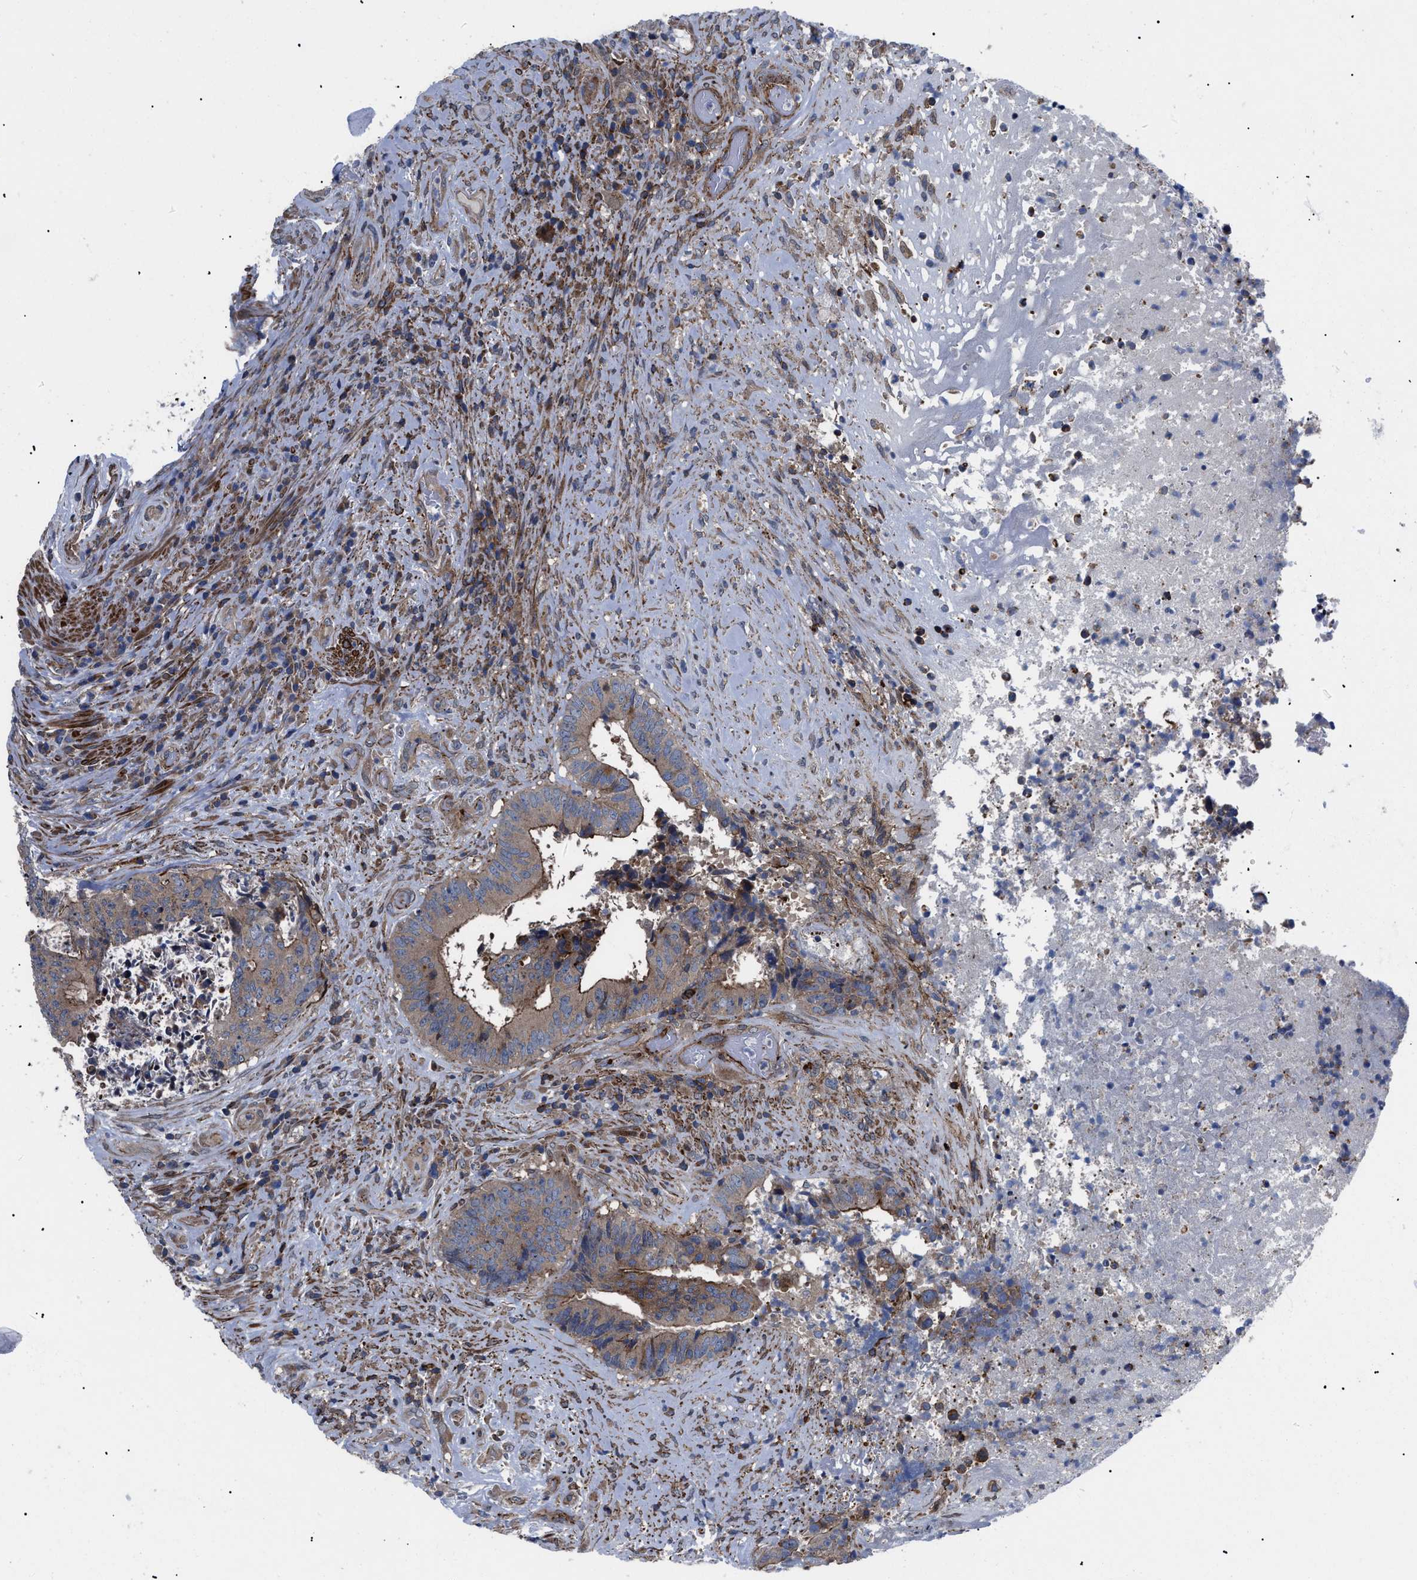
{"staining": {"intensity": "strong", "quantity": "25%-75%", "location": "cytoplasmic/membranous"}, "tissue": "colorectal cancer", "cell_type": "Tumor cells", "image_type": "cancer", "snomed": [{"axis": "morphology", "description": "Adenocarcinoma, NOS"}, {"axis": "topography", "description": "Rectum"}], "caption": "Colorectal cancer (adenocarcinoma) stained for a protein (brown) displays strong cytoplasmic/membranous positive expression in about 25%-75% of tumor cells.", "gene": "SPAST", "patient": {"sex": "male", "age": 72}}